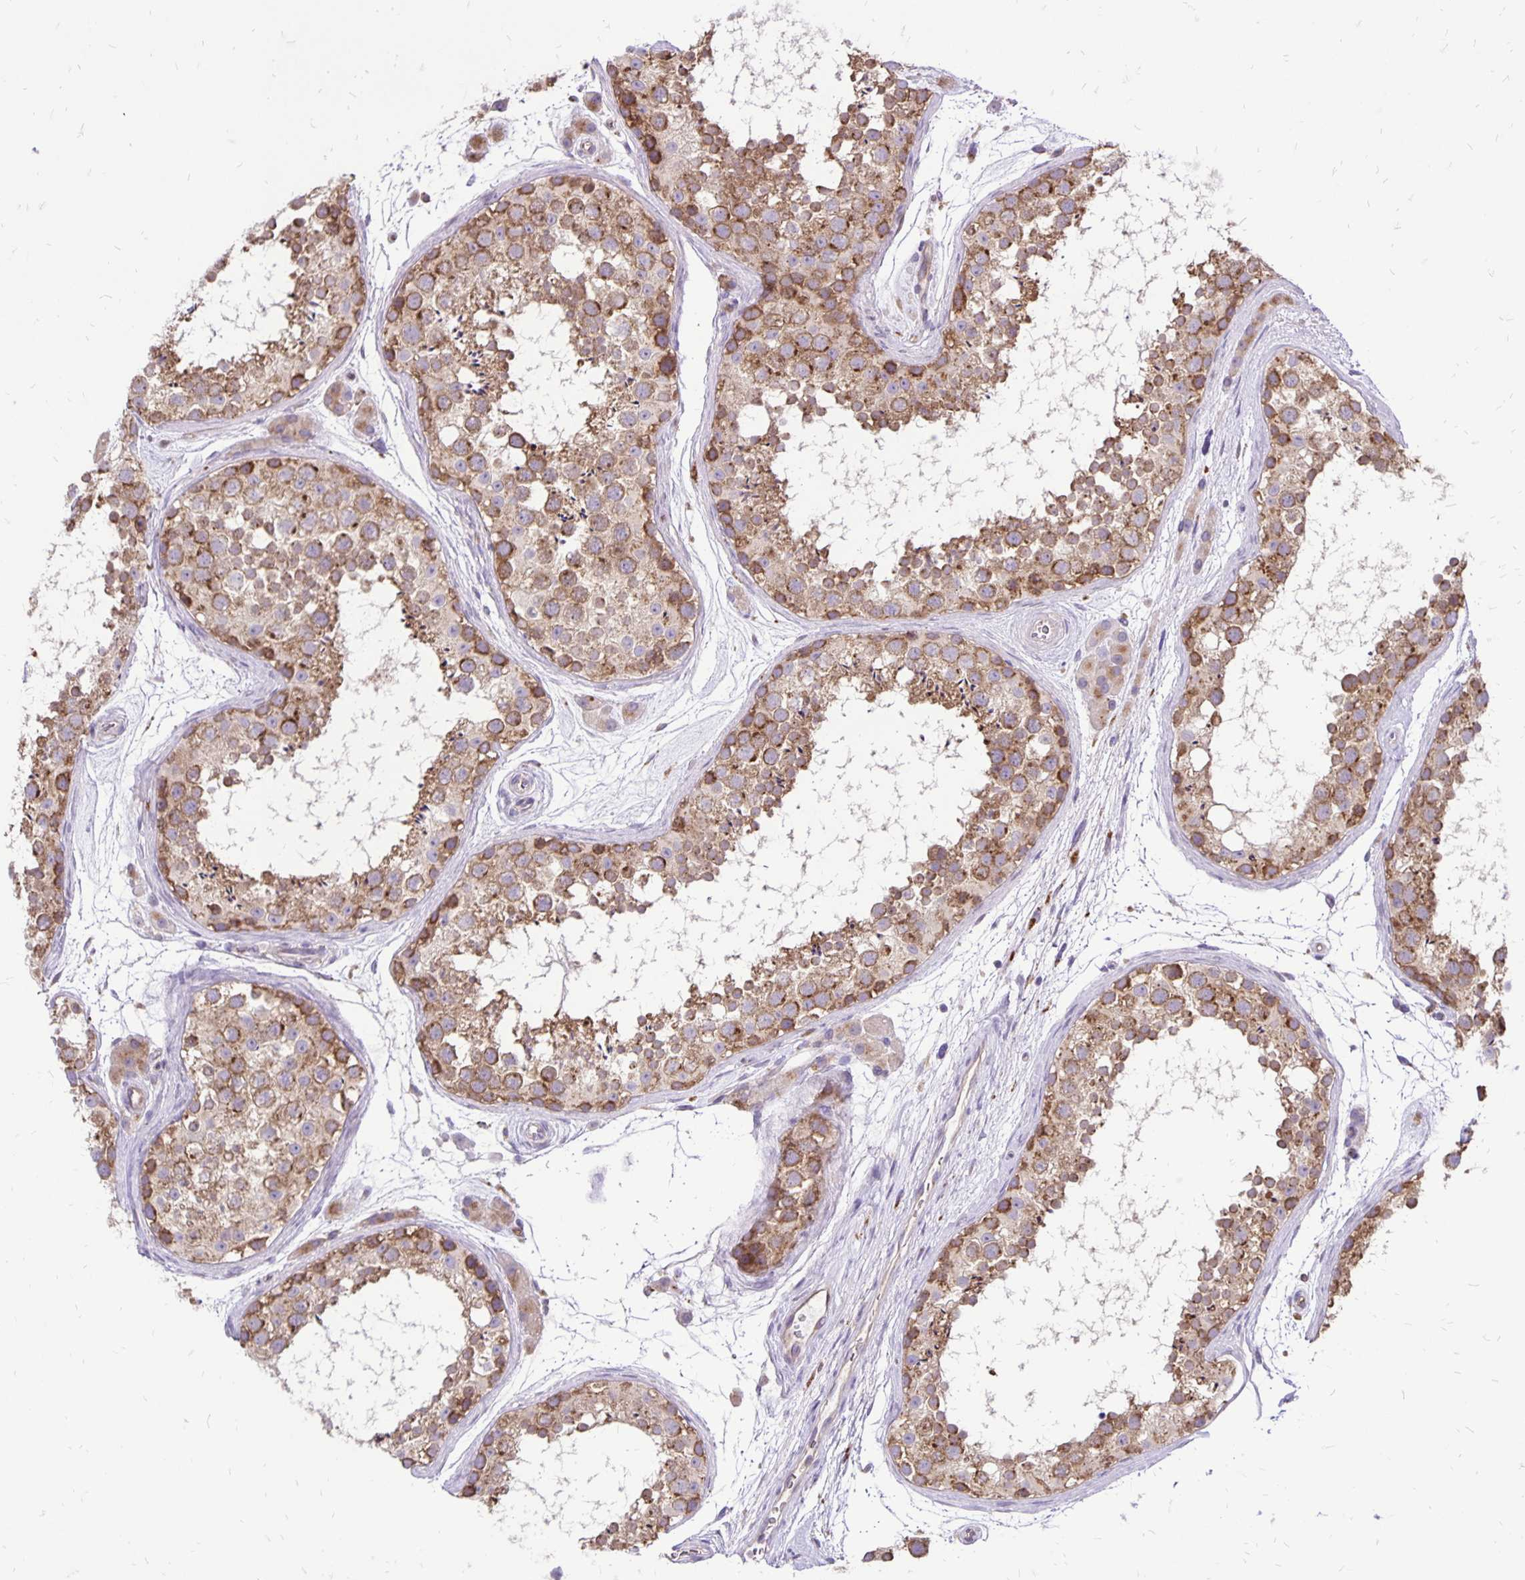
{"staining": {"intensity": "moderate", "quantity": ">75%", "location": "cytoplasmic/membranous"}, "tissue": "testis", "cell_type": "Cells in seminiferous ducts", "image_type": "normal", "snomed": [{"axis": "morphology", "description": "Normal tissue, NOS"}, {"axis": "topography", "description": "Testis"}], "caption": "Immunohistochemistry (IHC) micrograph of benign testis stained for a protein (brown), which displays medium levels of moderate cytoplasmic/membranous staining in approximately >75% of cells in seminiferous ducts.", "gene": "EIF5A", "patient": {"sex": "male", "age": 41}}